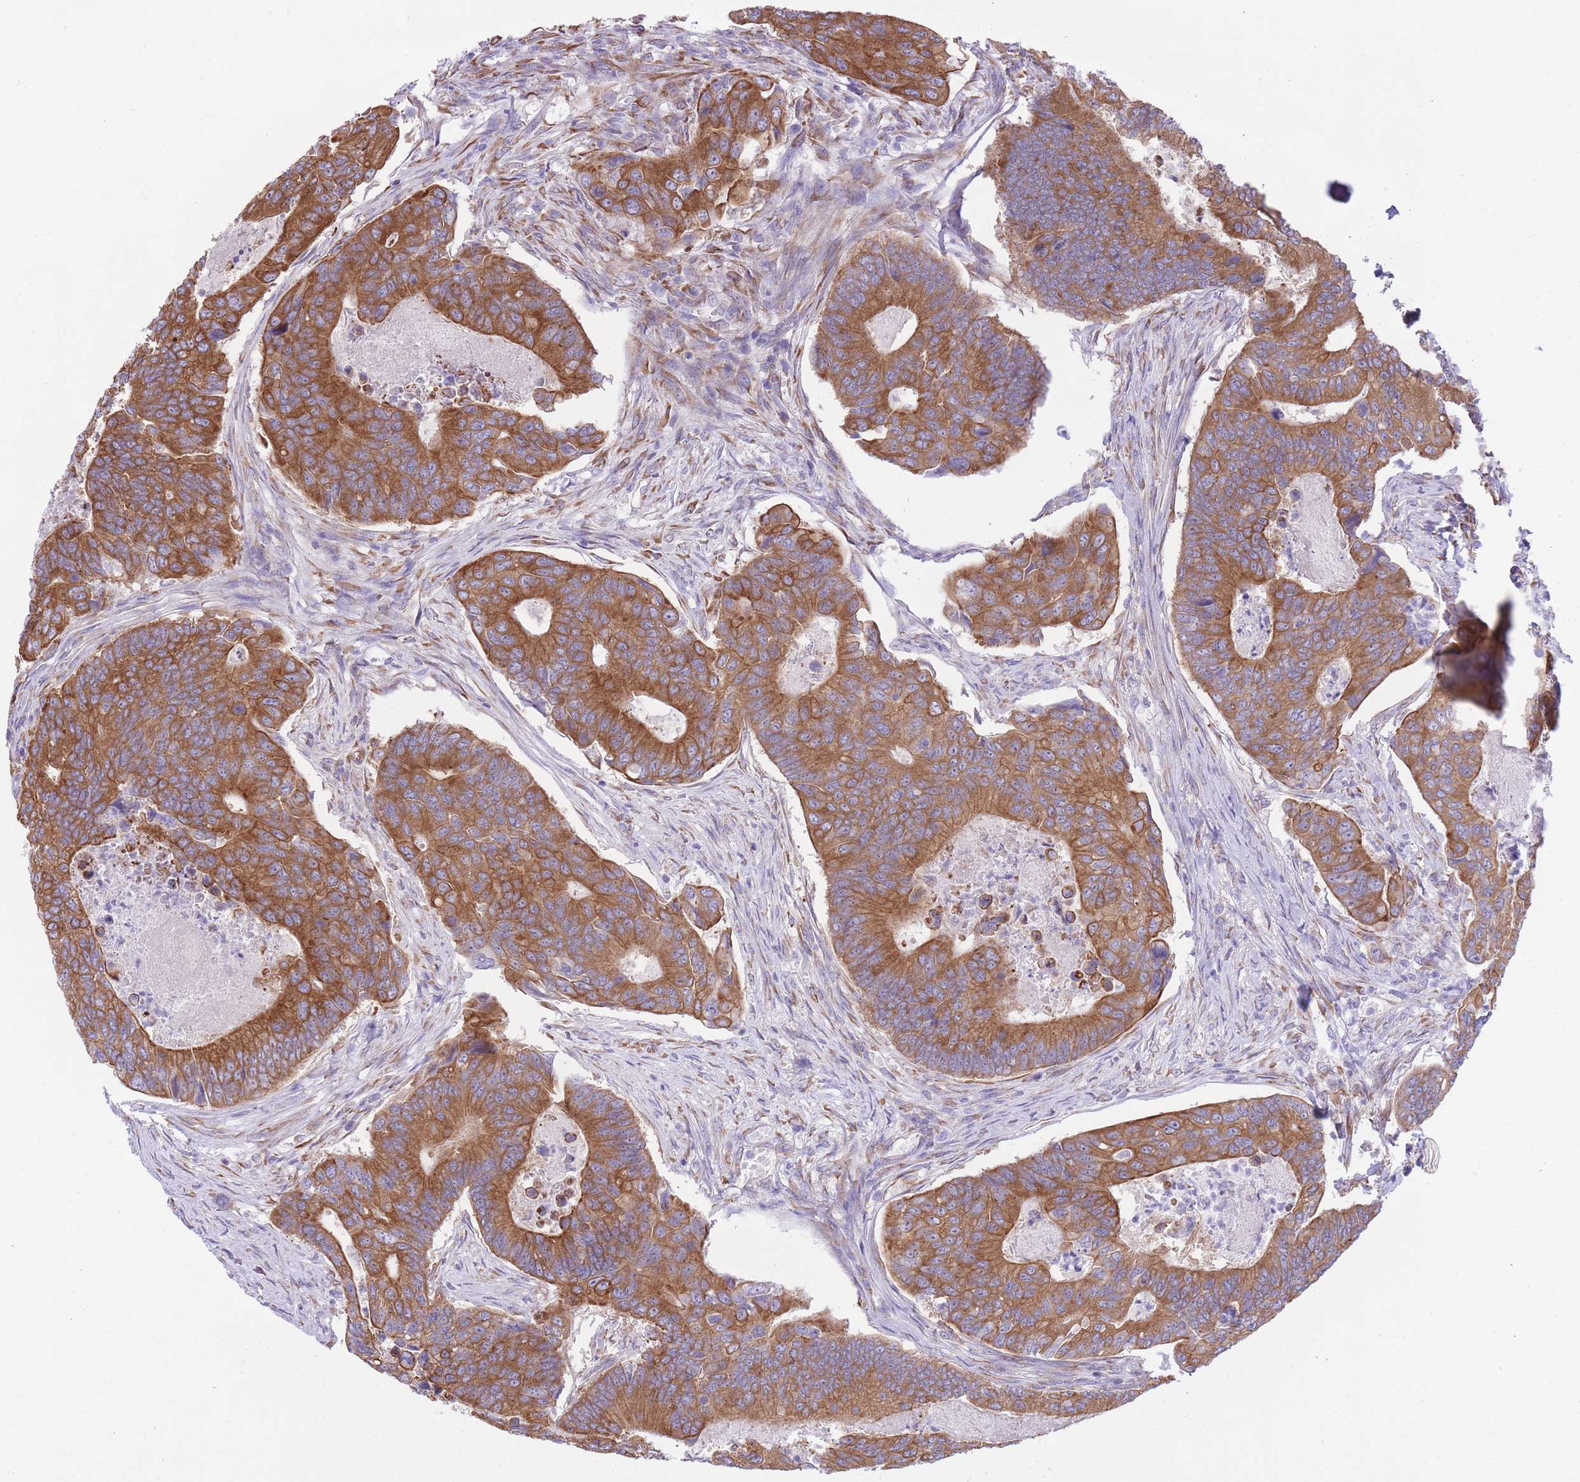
{"staining": {"intensity": "strong", "quantity": ">75%", "location": "cytoplasmic/membranous"}, "tissue": "colorectal cancer", "cell_type": "Tumor cells", "image_type": "cancer", "snomed": [{"axis": "morphology", "description": "Adenocarcinoma, NOS"}, {"axis": "topography", "description": "Colon"}], "caption": "A brown stain shows strong cytoplasmic/membranous positivity of a protein in human colorectal cancer (adenocarcinoma) tumor cells. (Stains: DAB in brown, nuclei in blue, Microscopy: brightfield microscopy at high magnification).", "gene": "ZNF501", "patient": {"sex": "female", "age": 67}}